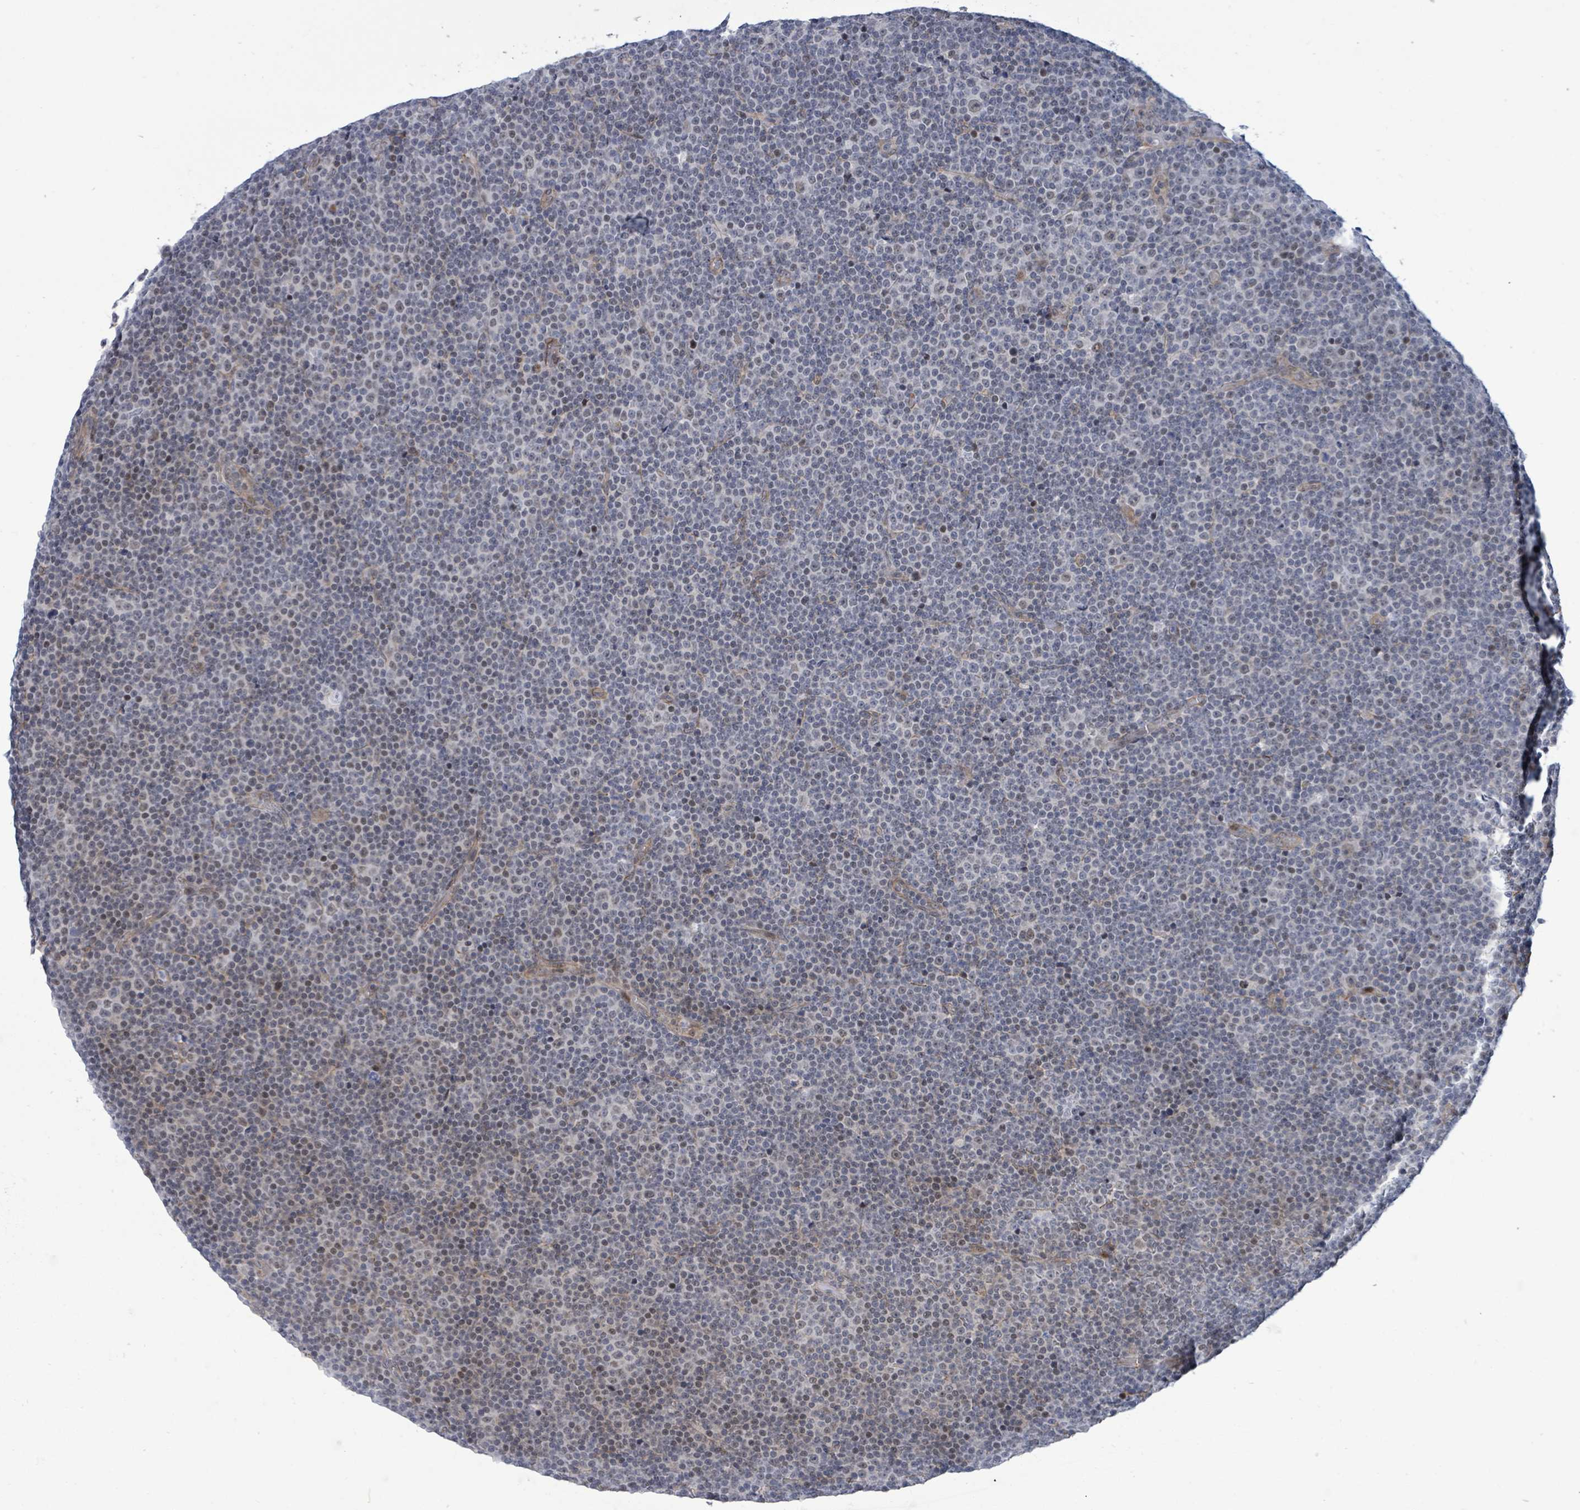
{"staining": {"intensity": "negative", "quantity": "none", "location": "none"}, "tissue": "lymphoma", "cell_type": "Tumor cells", "image_type": "cancer", "snomed": [{"axis": "morphology", "description": "Malignant lymphoma, non-Hodgkin's type, Low grade"}, {"axis": "topography", "description": "Lymph node"}], "caption": "Lymphoma was stained to show a protein in brown. There is no significant staining in tumor cells. (DAB immunohistochemistry, high magnification).", "gene": "DMRTC1B", "patient": {"sex": "female", "age": 67}}